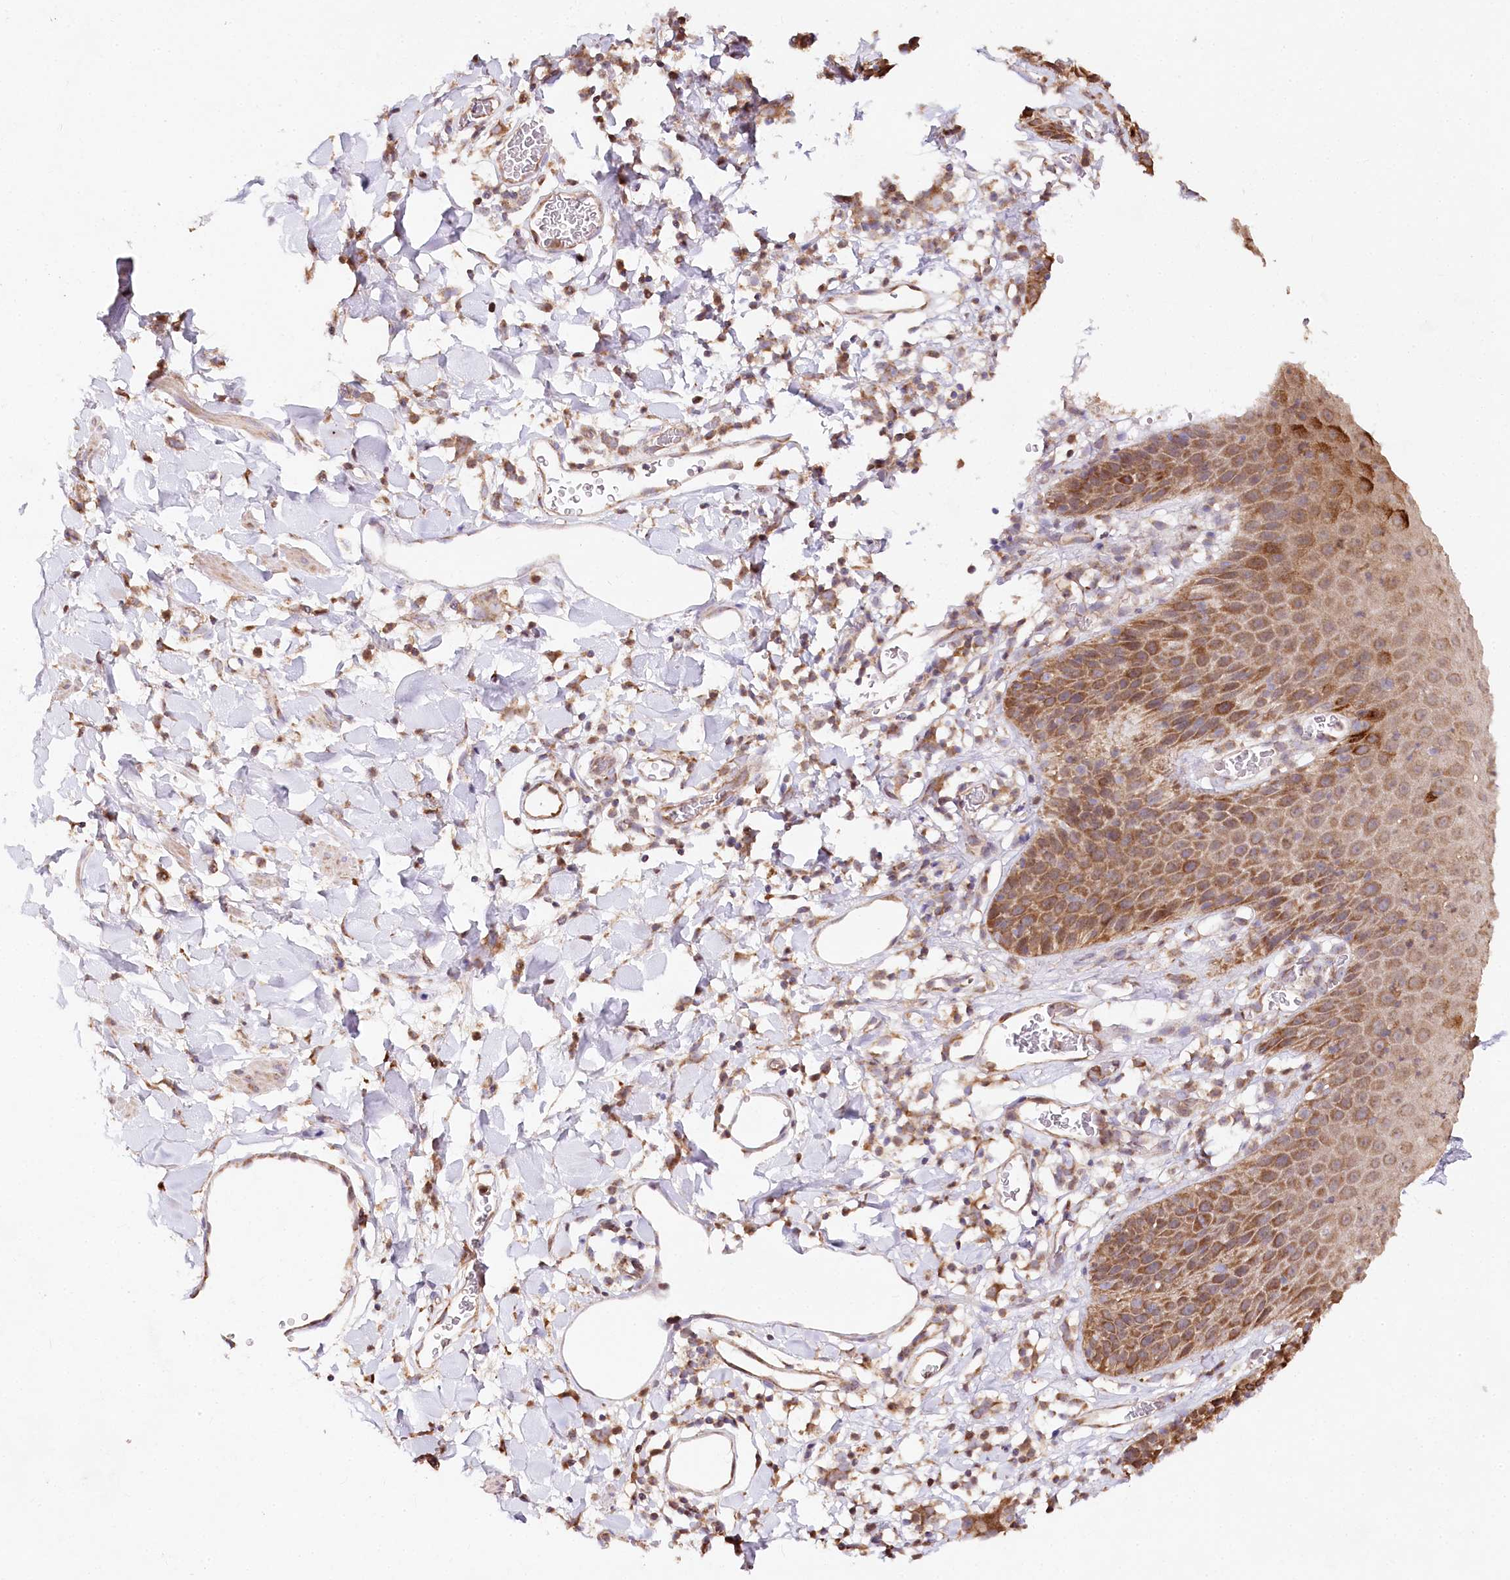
{"staining": {"intensity": "moderate", "quantity": ">75%", "location": "cytoplasmic/membranous"}, "tissue": "skin", "cell_type": "Epidermal cells", "image_type": "normal", "snomed": [{"axis": "morphology", "description": "Normal tissue, NOS"}, {"axis": "topography", "description": "Vulva"}], "caption": "This is a photomicrograph of immunohistochemistry staining of benign skin, which shows moderate positivity in the cytoplasmic/membranous of epidermal cells.", "gene": "TASOR2", "patient": {"sex": "female", "age": 68}}